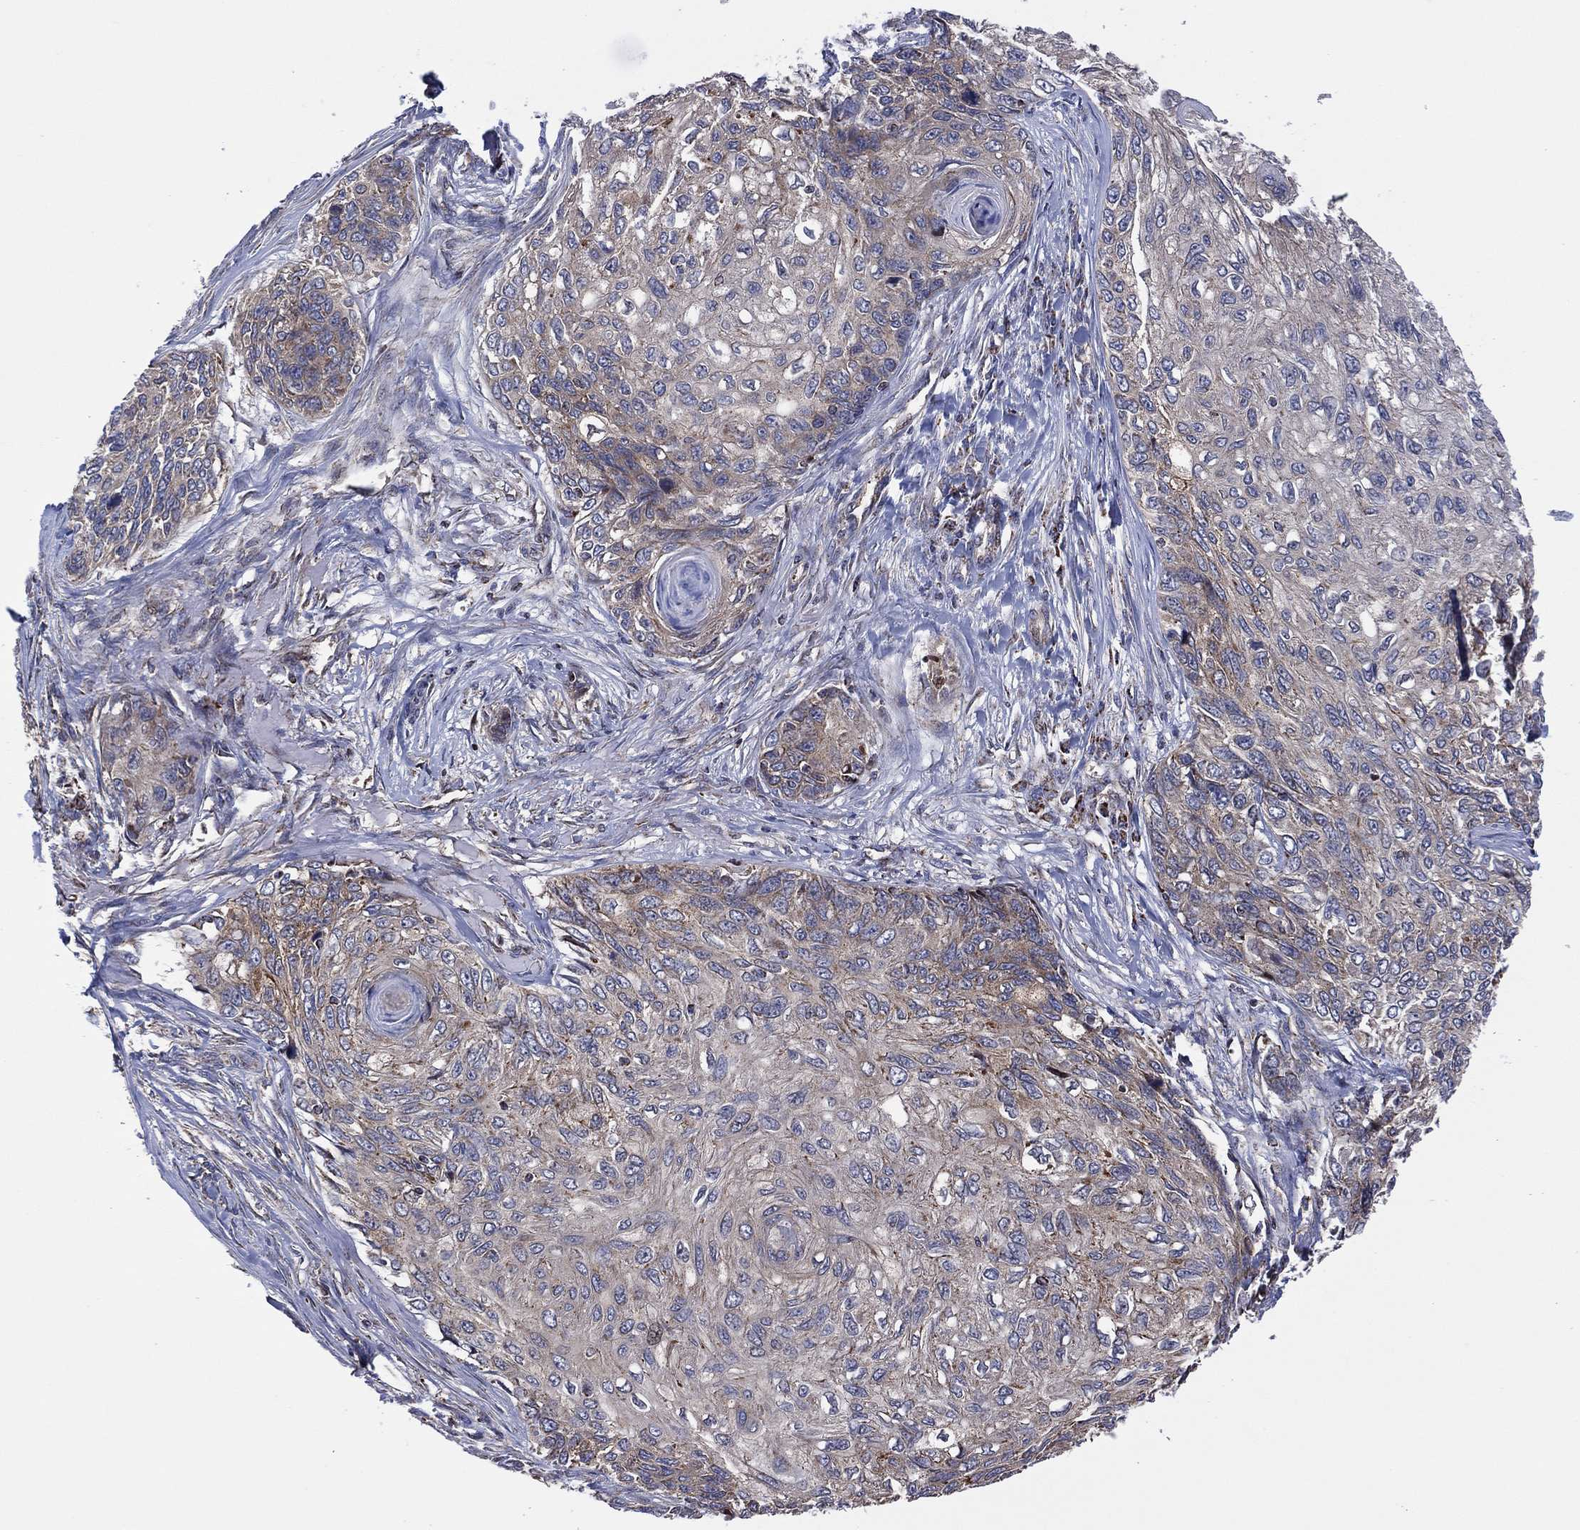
{"staining": {"intensity": "weak", "quantity": "25%-75%", "location": "cytoplasmic/membranous"}, "tissue": "skin cancer", "cell_type": "Tumor cells", "image_type": "cancer", "snomed": [{"axis": "morphology", "description": "Squamous cell carcinoma, NOS"}, {"axis": "topography", "description": "Skin"}], "caption": "This is an image of immunohistochemistry (IHC) staining of squamous cell carcinoma (skin), which shows weak expression in the cytoplasmic/membranous of tumor cells.", "gene": "PIDD1", "patient": {"sex": "male", "age": 92}}